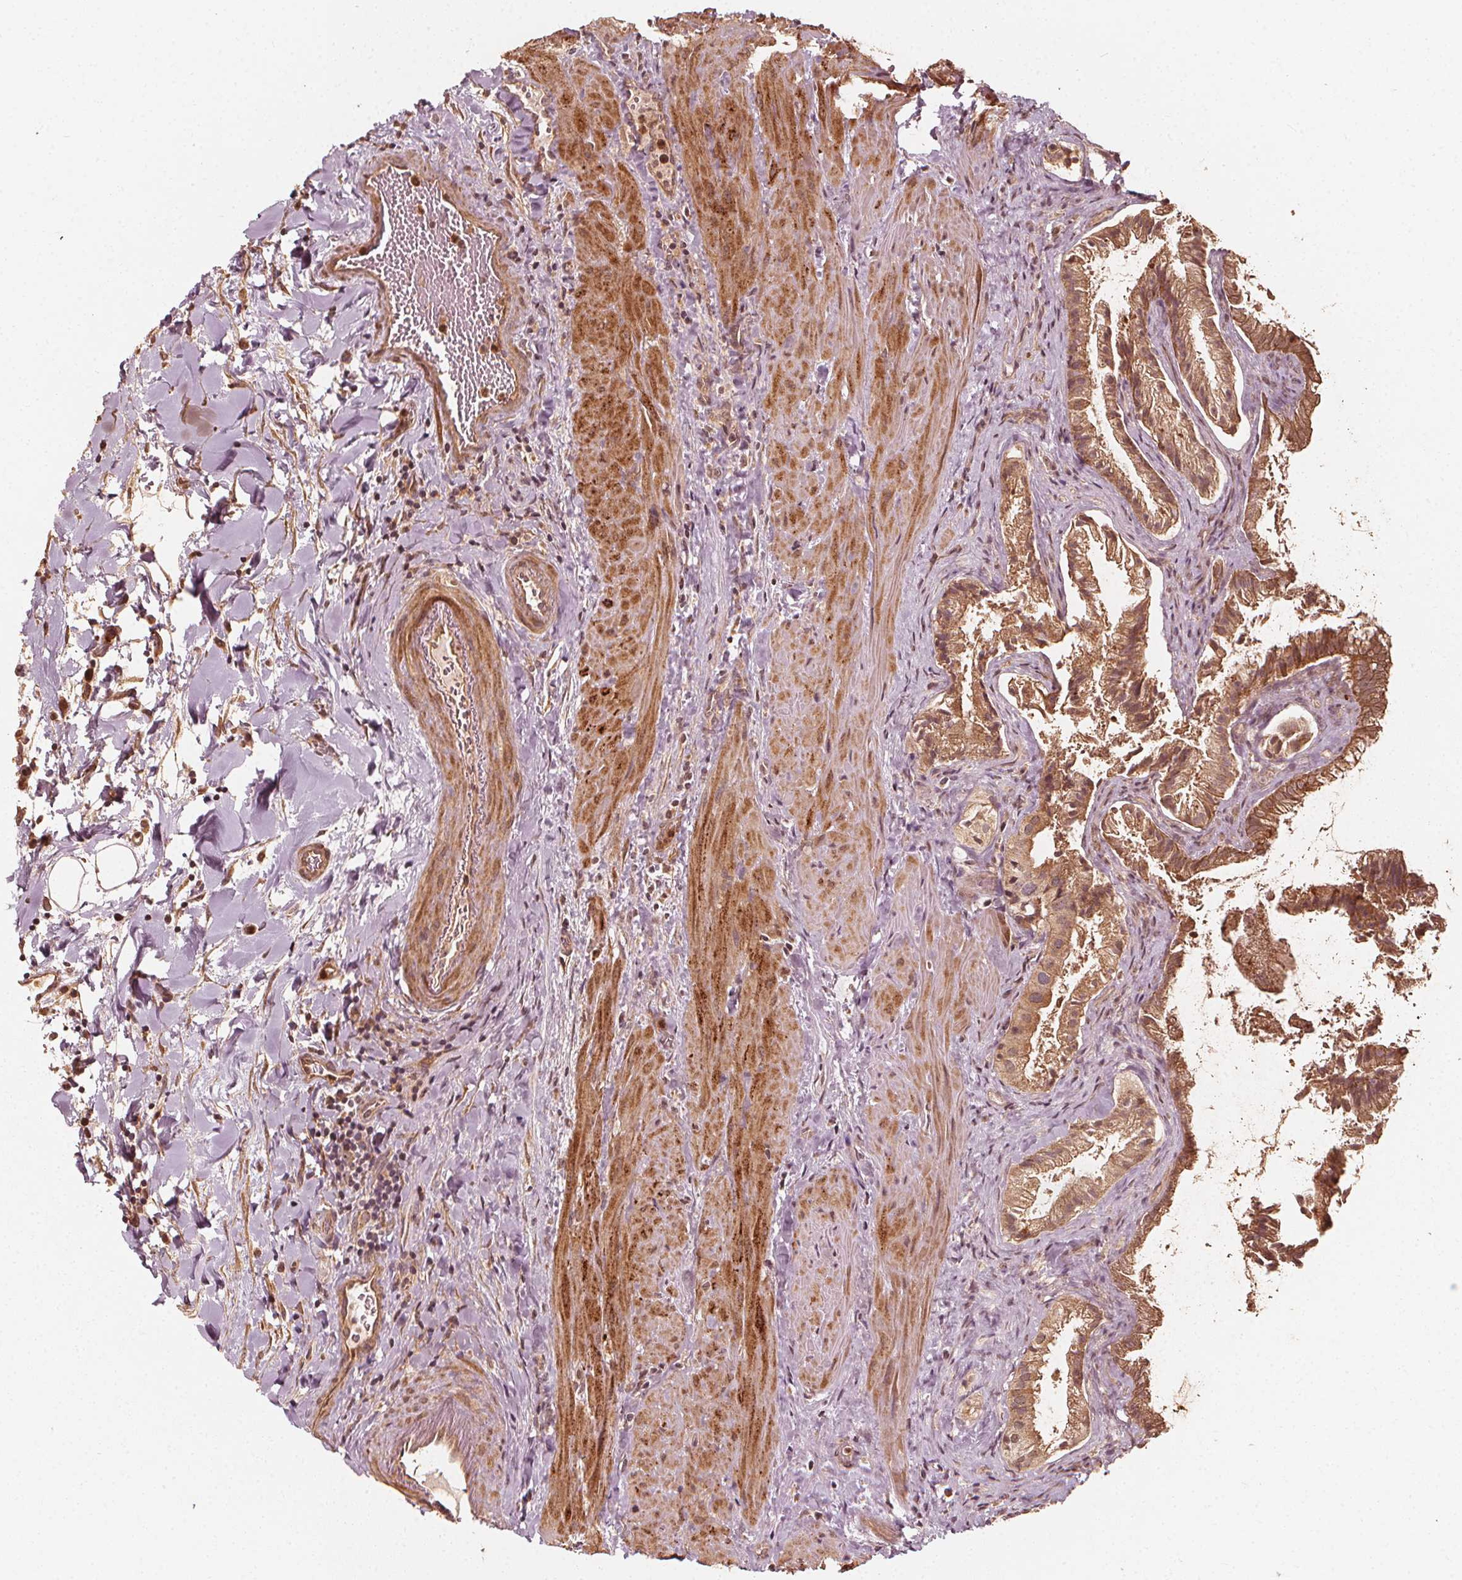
{"staining": {"intensity": "moderate", "quantity": ">75%", "location": "cytoplasmic/membranous"}, "tissue": "gallbladder", "cell_type": "Glandular cells", "image_type": "normal", "snomed": [{"axis": "morphology", "description": "Normal tissue, NOS"}, {"axis": "topography", "description": "Gallbladder"}], "caption": "IHC photomicrograph of unremarkable gallbladder stained for a protein (brown), which reveals medium levels of moderate cytoplasmic/membranous positivity in approximately >75% of glandular cells.", "gene": "NPC1", "patient": {"sex": "male", "age": 70}}